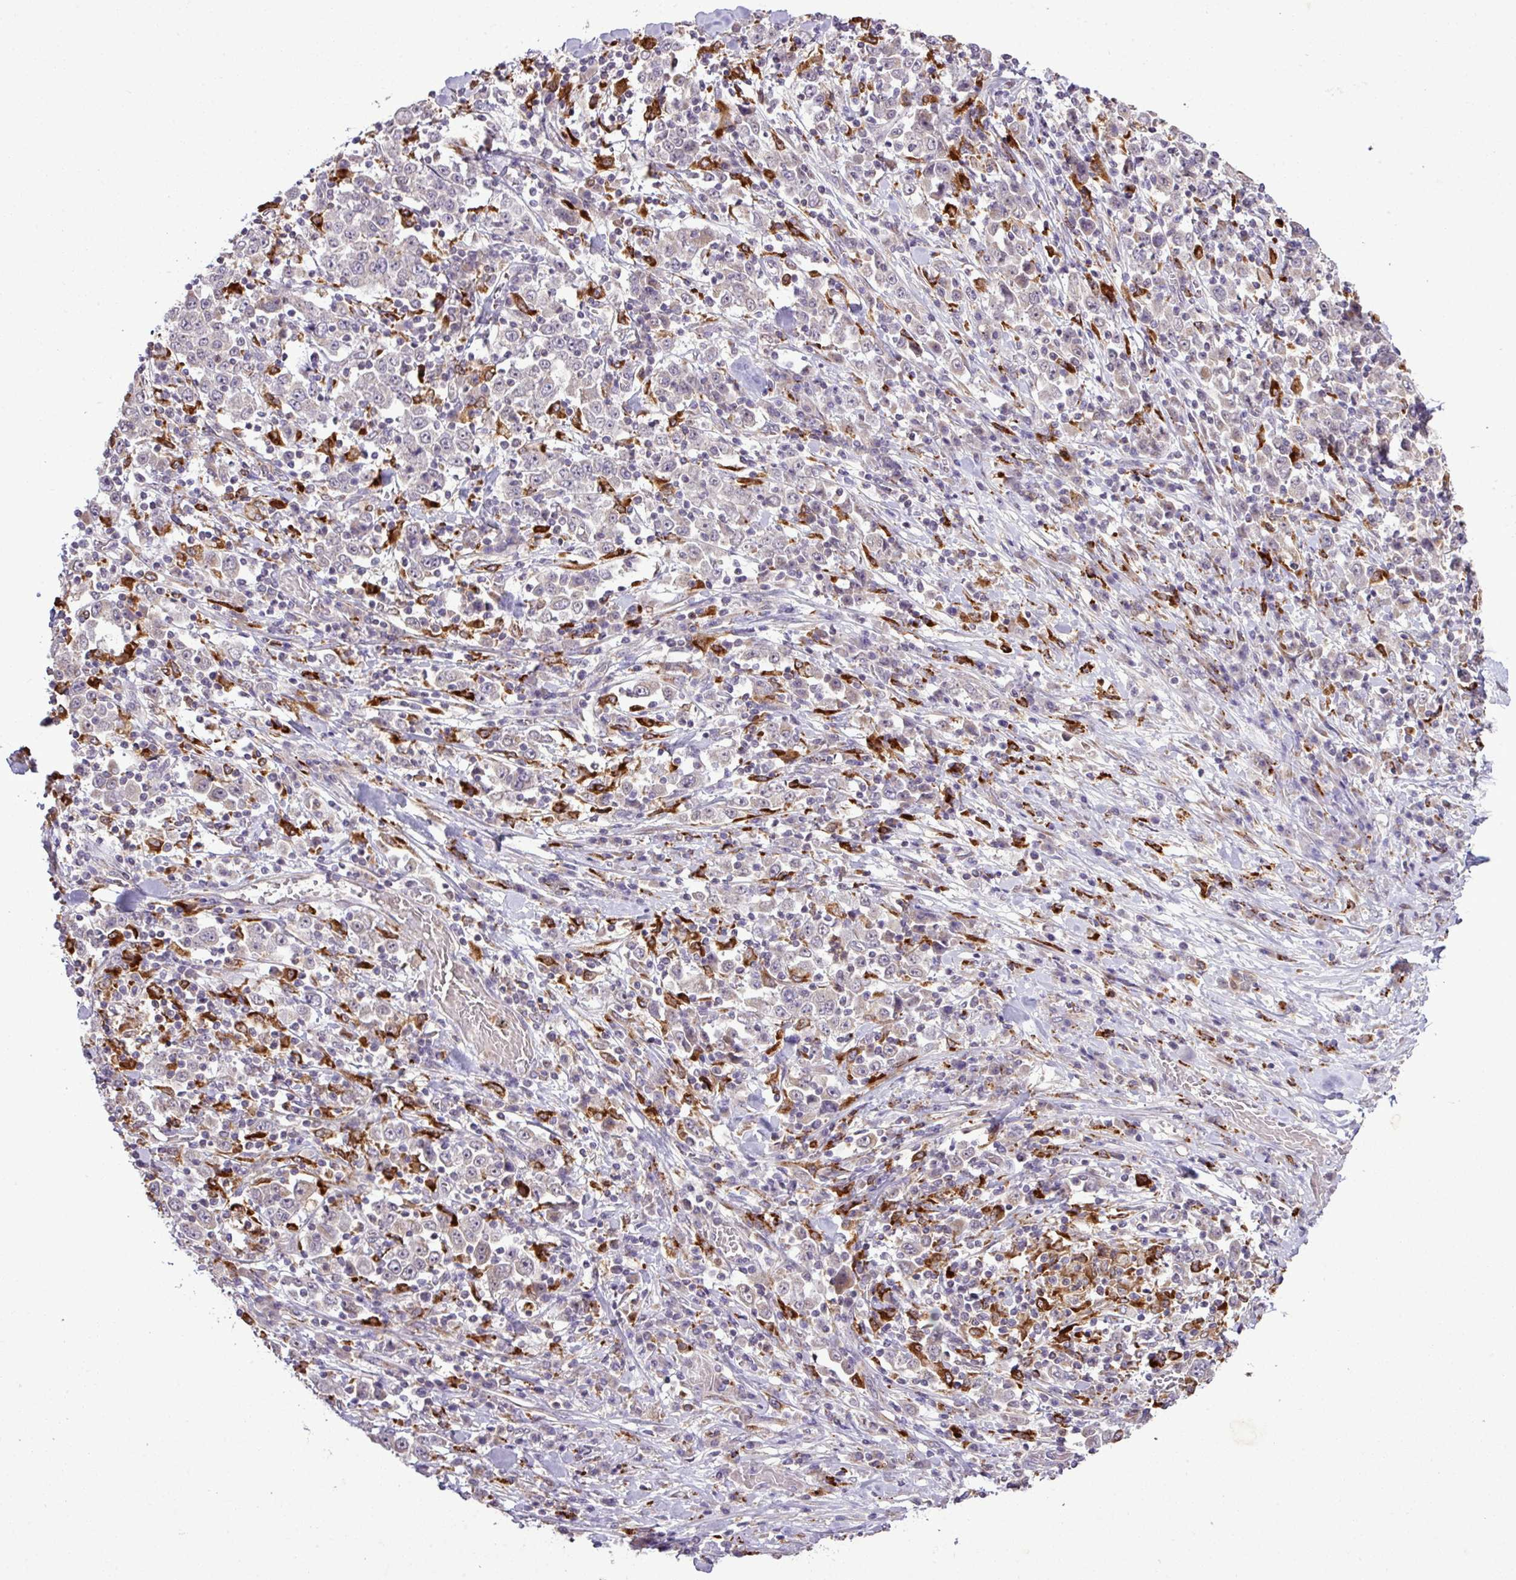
{"staining": {"intensity": "weak", "quantity": "<25%", "location": "cytoplasmic/membranous"}, "tissue": "stomach cancer", "cell_type": "Tumor cells", "image_type": "cancer", "snomed": [{"axis": "morphology", "description": "Normal tissue, NOS"}, {"axis": "morphology", "description": "Adenocarcinoma, NOS"}, {"axis": "topography", "description": "Stomach, upper"}, {"axis": "topography", "description": "Stomach"}], "caption": "This micrograph is of stomach cancer (adenocarcinoma) stained with immunohistochemistry to label a protein in brown with the nuclei are counter-stained blue. There is no staining in tumor cells. Nuclei are stained in blue.", "gene": "SMCO4", "patient": {"sex": "male", "age": 59}}